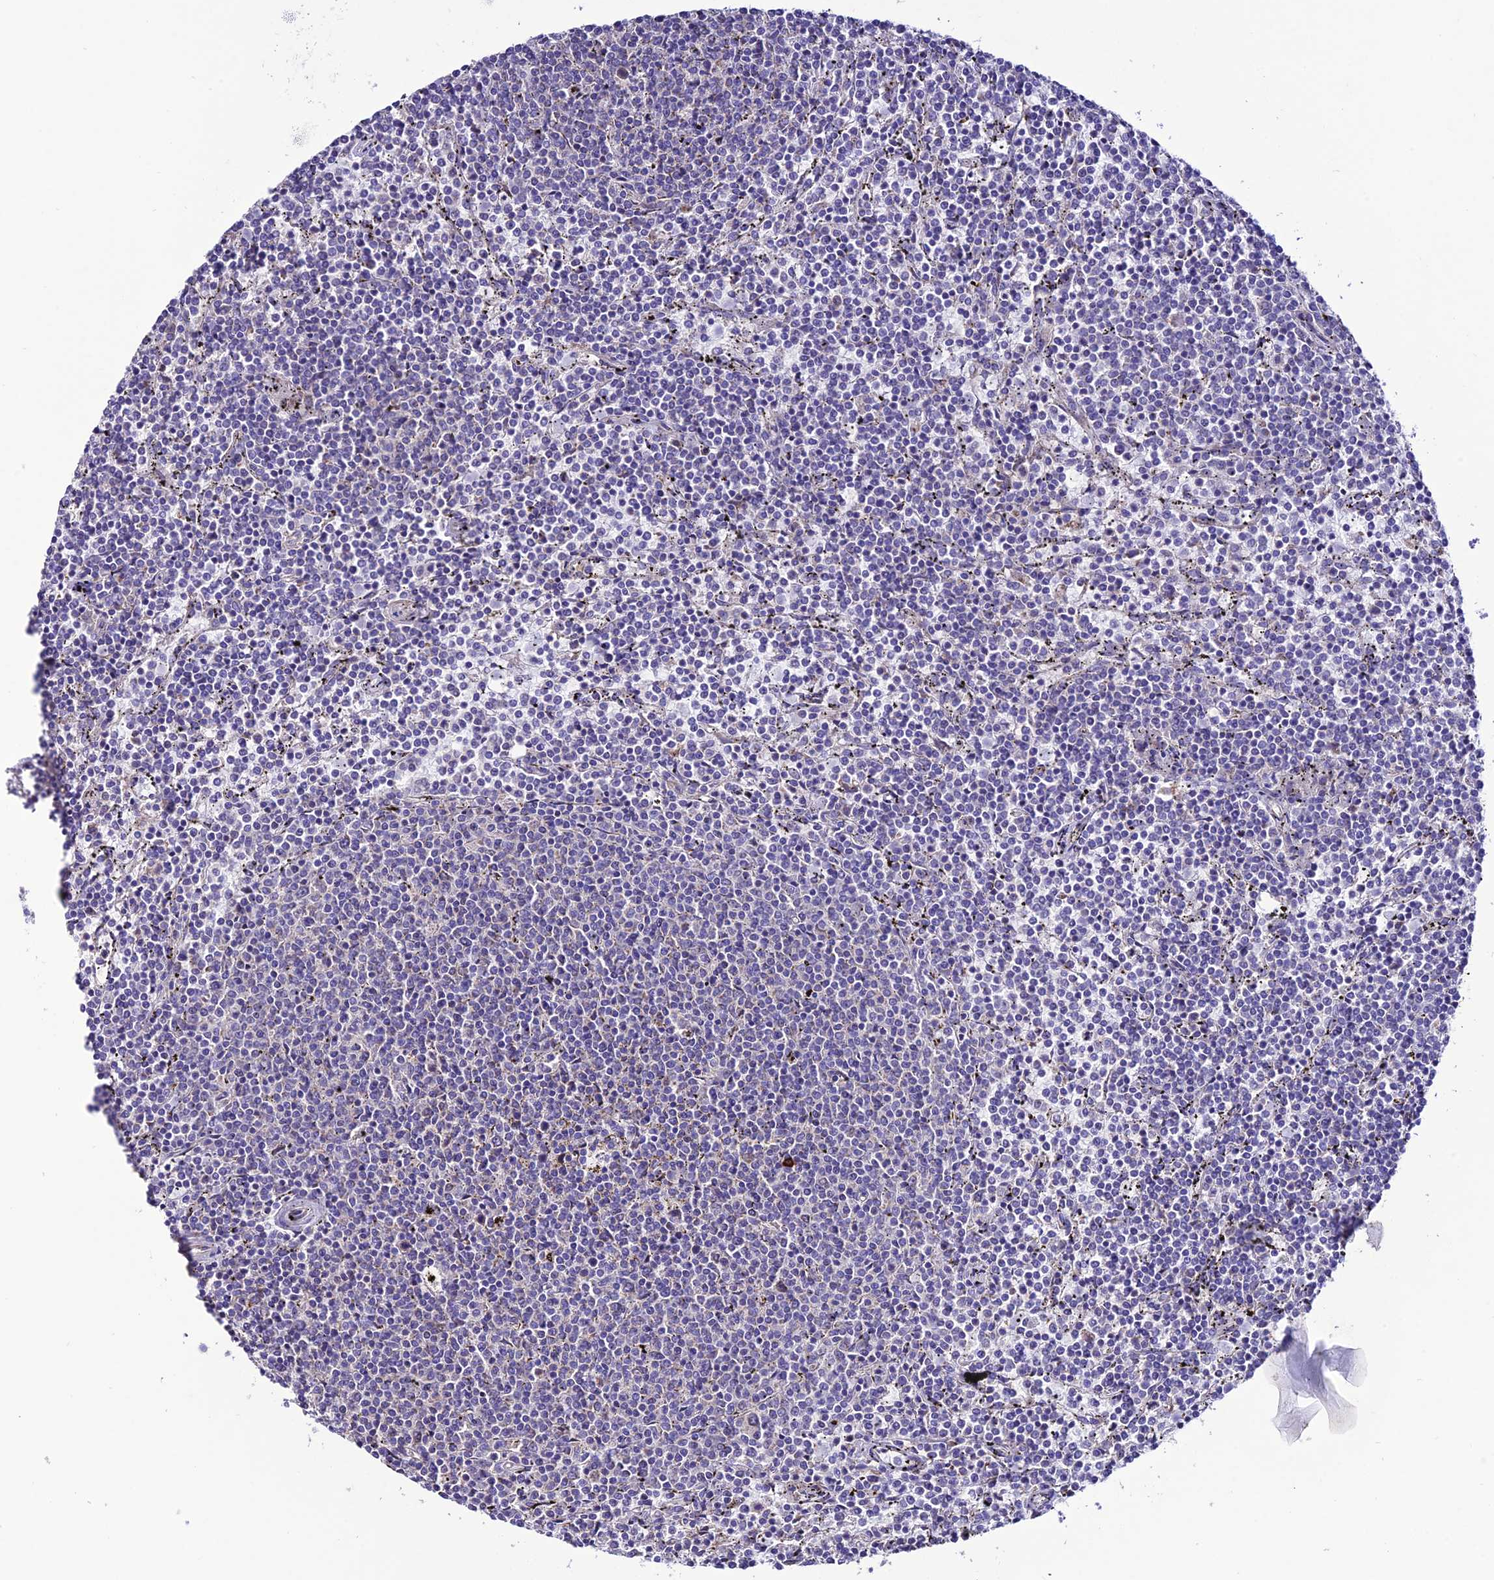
{"staining": {"intensity": "negative", "quantity": "none", "location": "none"}, "tissue": "lymphoma", "cell_type": "Tumor cells", "image_type": "cancer", "snomed": [{"axis": "morphology", "description": "Malignant lymphoma, non-Hodgkin's type, Low grade"}, {"axis": "topography", "description": "Spleen"}], "caption": "This is a image of IHC staining of lymphoma, which shows no staining in tumor cells. The staining is performed using DAB (3,3'-diaminobenzidine) brown chromogen with nuclei counter-stained in using hematoxylin.", "gene": "HOGA1", "patient": {"sex": "female", "age": 50}}